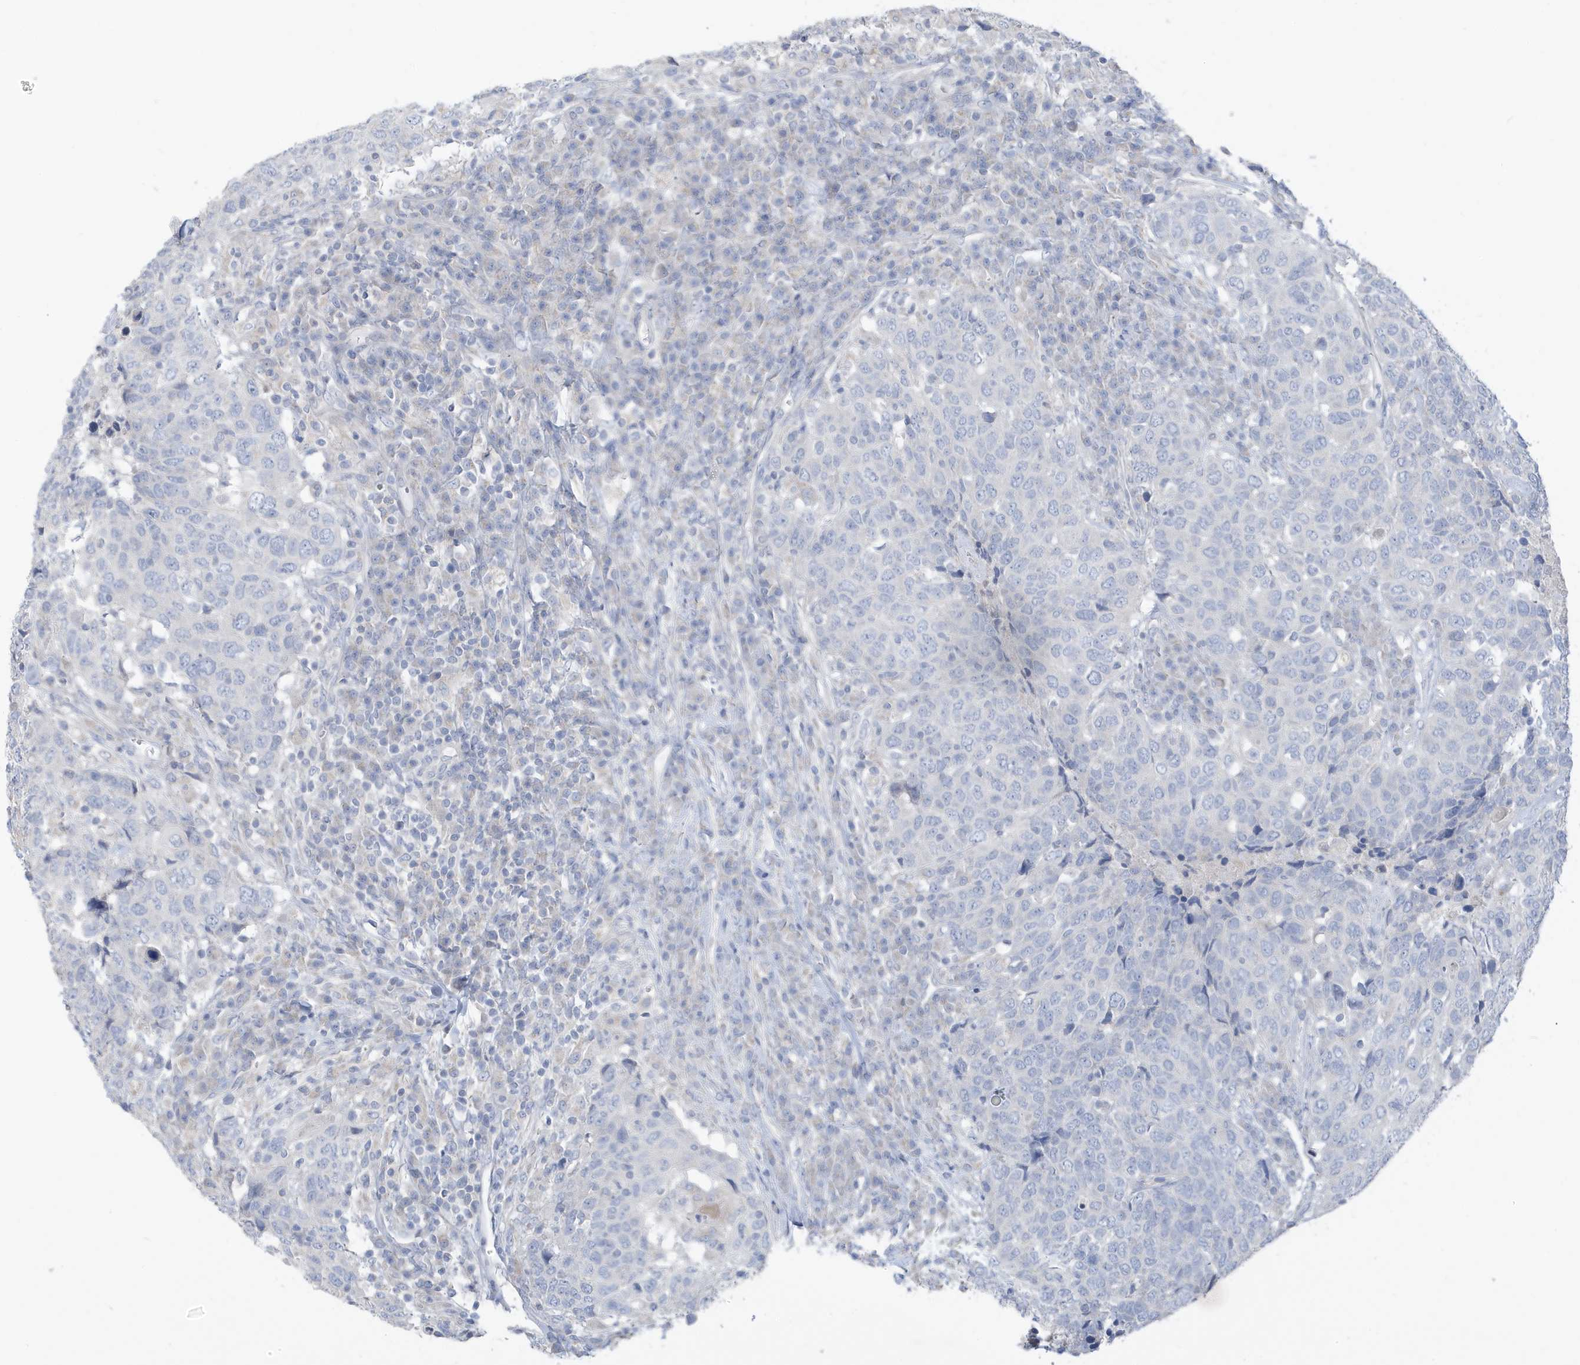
{"staining": {"intensity": "negative", "quantity": "none", "location": "none"}, "tissue": "head and neck cancer", "cell_type": "Tumor cells", "image_type": "cancer", "snomed": [{"axis": "morphology", "description": "Squamous cell carcinoma, NOS"}, {"axis": "topography", "description": "Head-Neck"}], "caption": "Tumor cells show no significant protein positivity in head and neck squamous cell carcinoma.", "gene": "ATP13A5", "patient": {"sex": "male", "age": 66}}